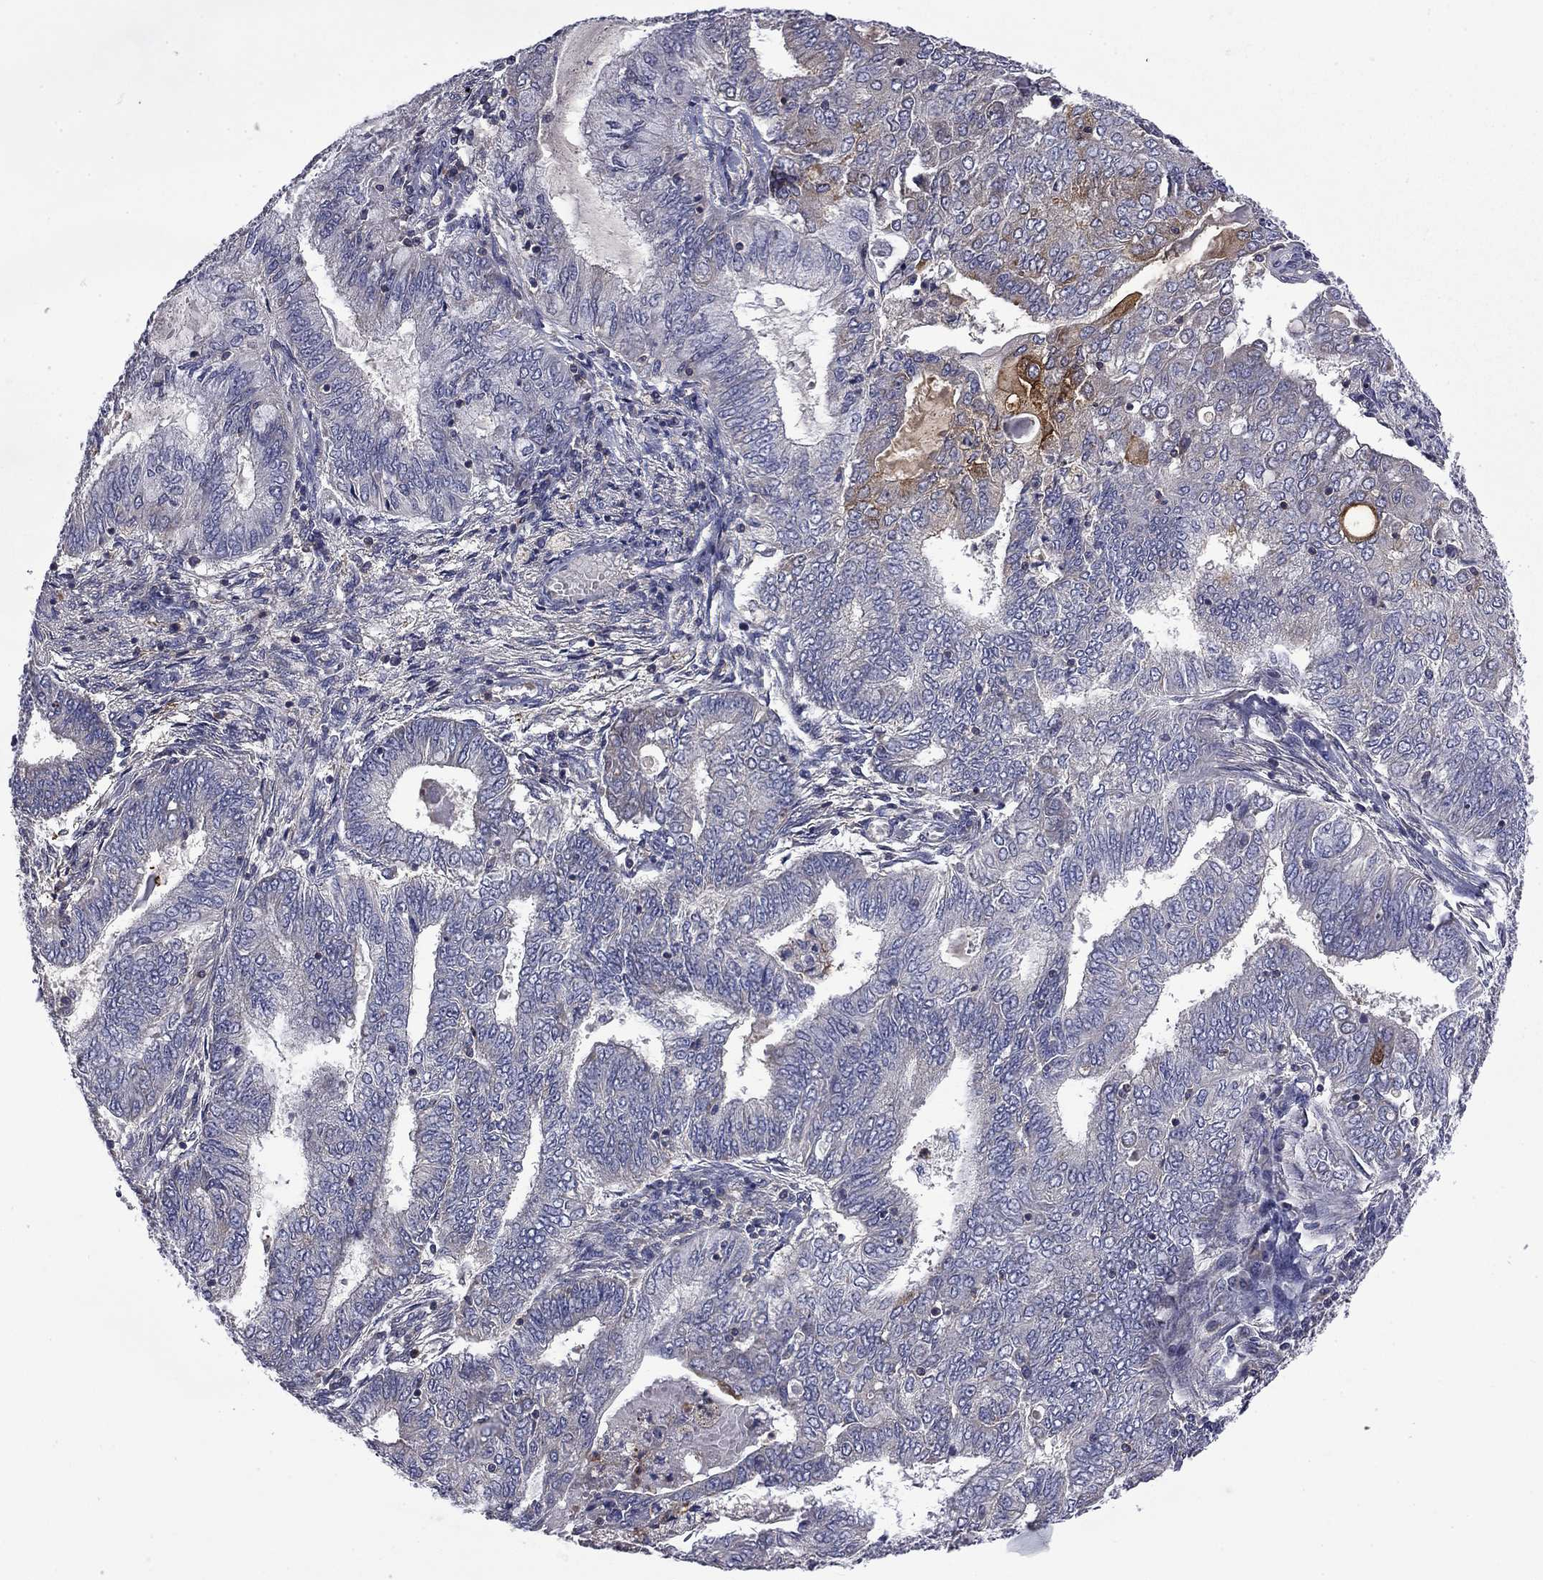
{"staining": {"intensity": "strong", "quantity": "<25%", "location": "cytoplasmic/membranous"}, "tissue": "endometrial cancer", "cell_type": "Tumor cells", "image_type": "cancer", "snomed": [{"axis": "morphology", "description": "Adenocarcinoma, NOS"}, {"axis": "topography", "description": "Endometrium"}], "caption": "Immunohistochemistry (IHC) staining of endometrial cancer (adenocarcinoma), which shows medium levels of strong cytoplasmic/membranous expression in approximately <25% of tumor cells indicating strong cytoplasmic/membranous protein expression. The staining was performed using DAB (brown) for protein detection and nuclei were counterstained in hematoxylin (blue).", "gene": "CEACAM7", "patient": {"sex": "female", "age": 62}}